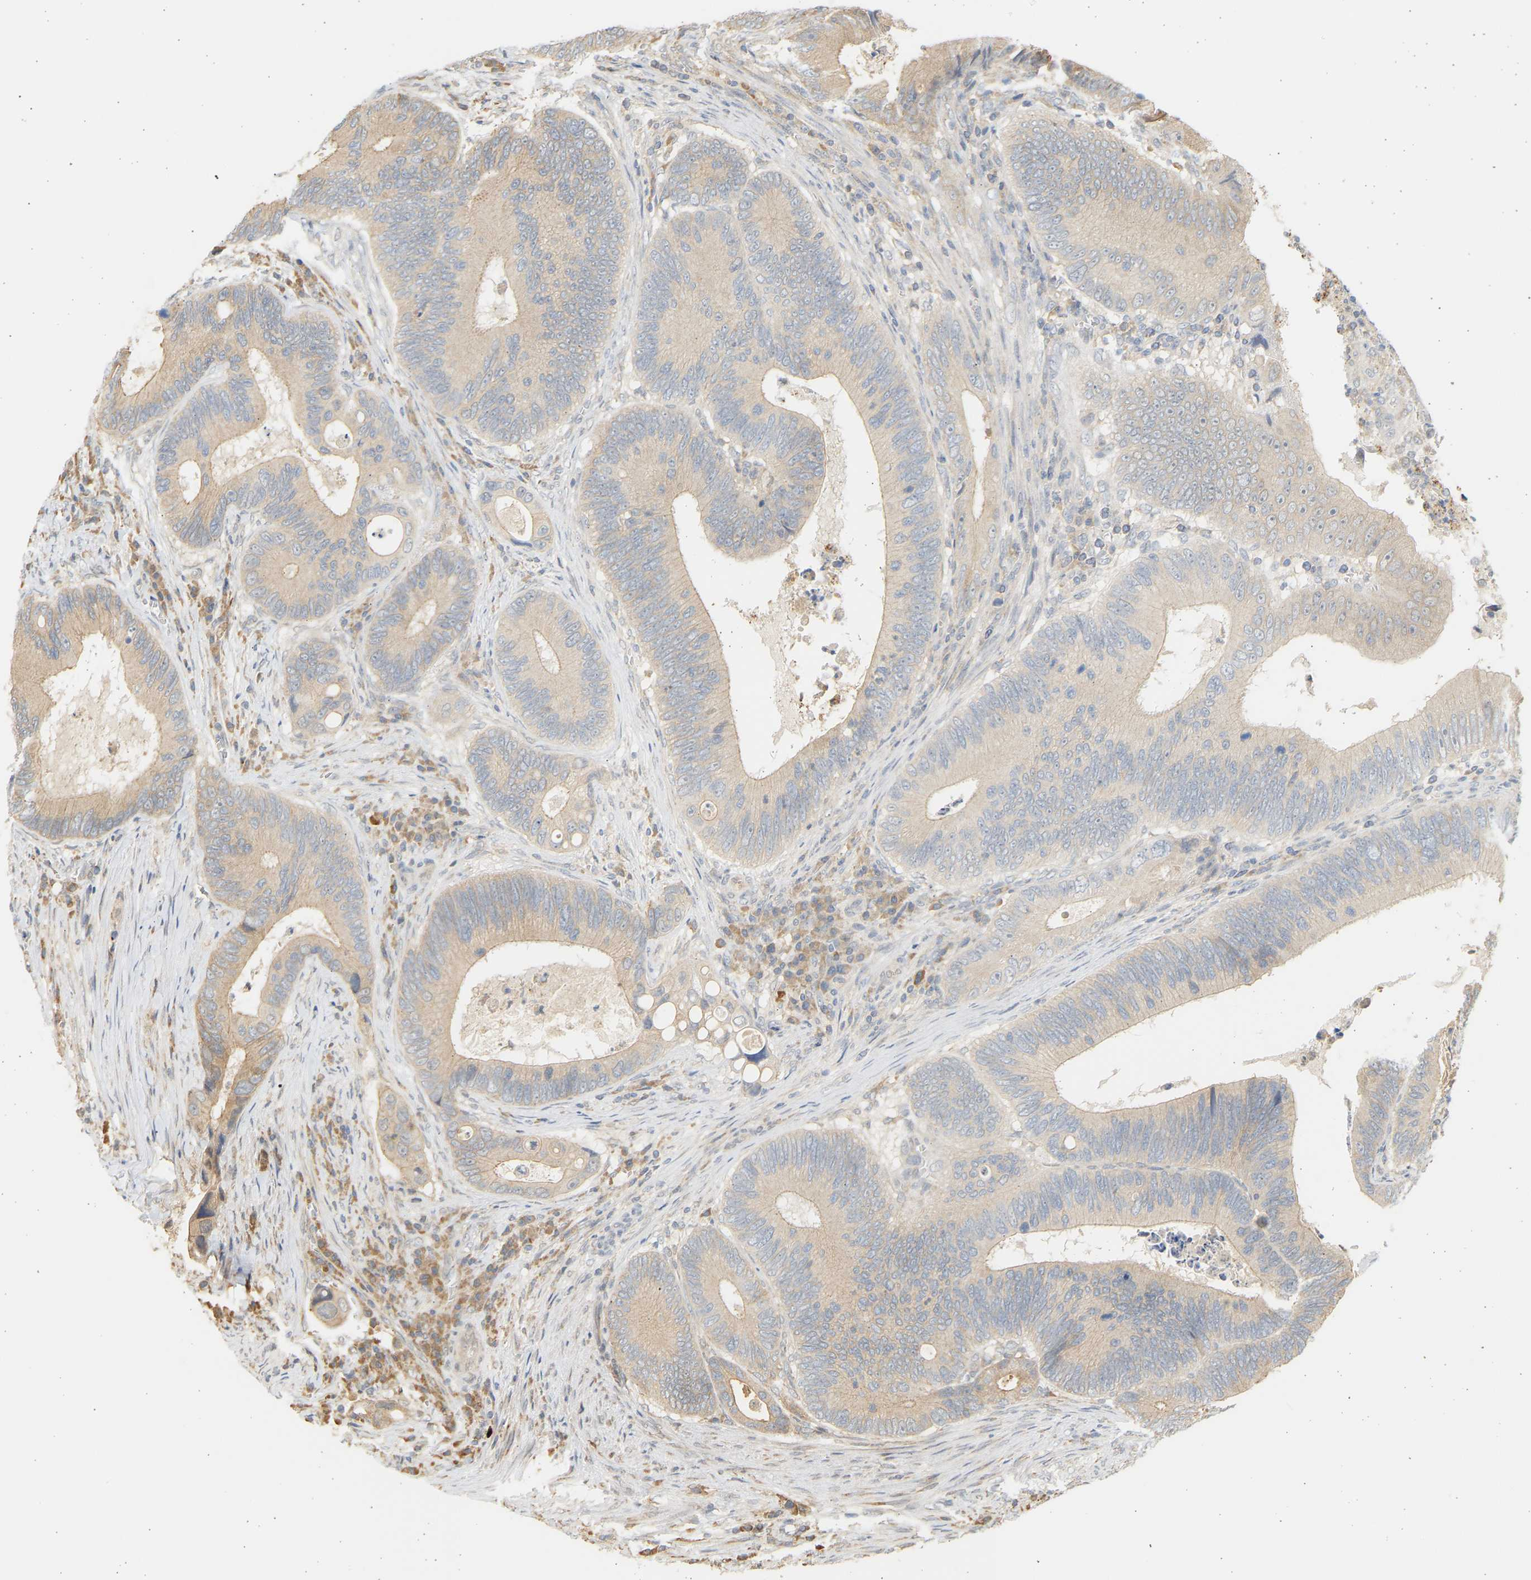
{"staining": {"intensity": "weak", "quantity": "25%-75%", "location": "cytoplasmic/membranous"}, "tissue": "colorectal cancer", "cell_type": "Tumor cells", "image_type": "cancer", "snomed": [{"axis": "morphology", "description": "Inflammation, NOS"}, {"axis": "morphology", "description": "Adenocarcinoma, NOS"}, {"axis": "topography", "description": "Colon"}], "caption": "Immunohistochemistry (IHC) (DAB) staining of colorectal cancer shows weak cytoplasmic/membranous protein positivity in about 25%-75% of tumor cells.", "gene": "B4GALT6", "patient": {"sex": "male", "age": 72}}